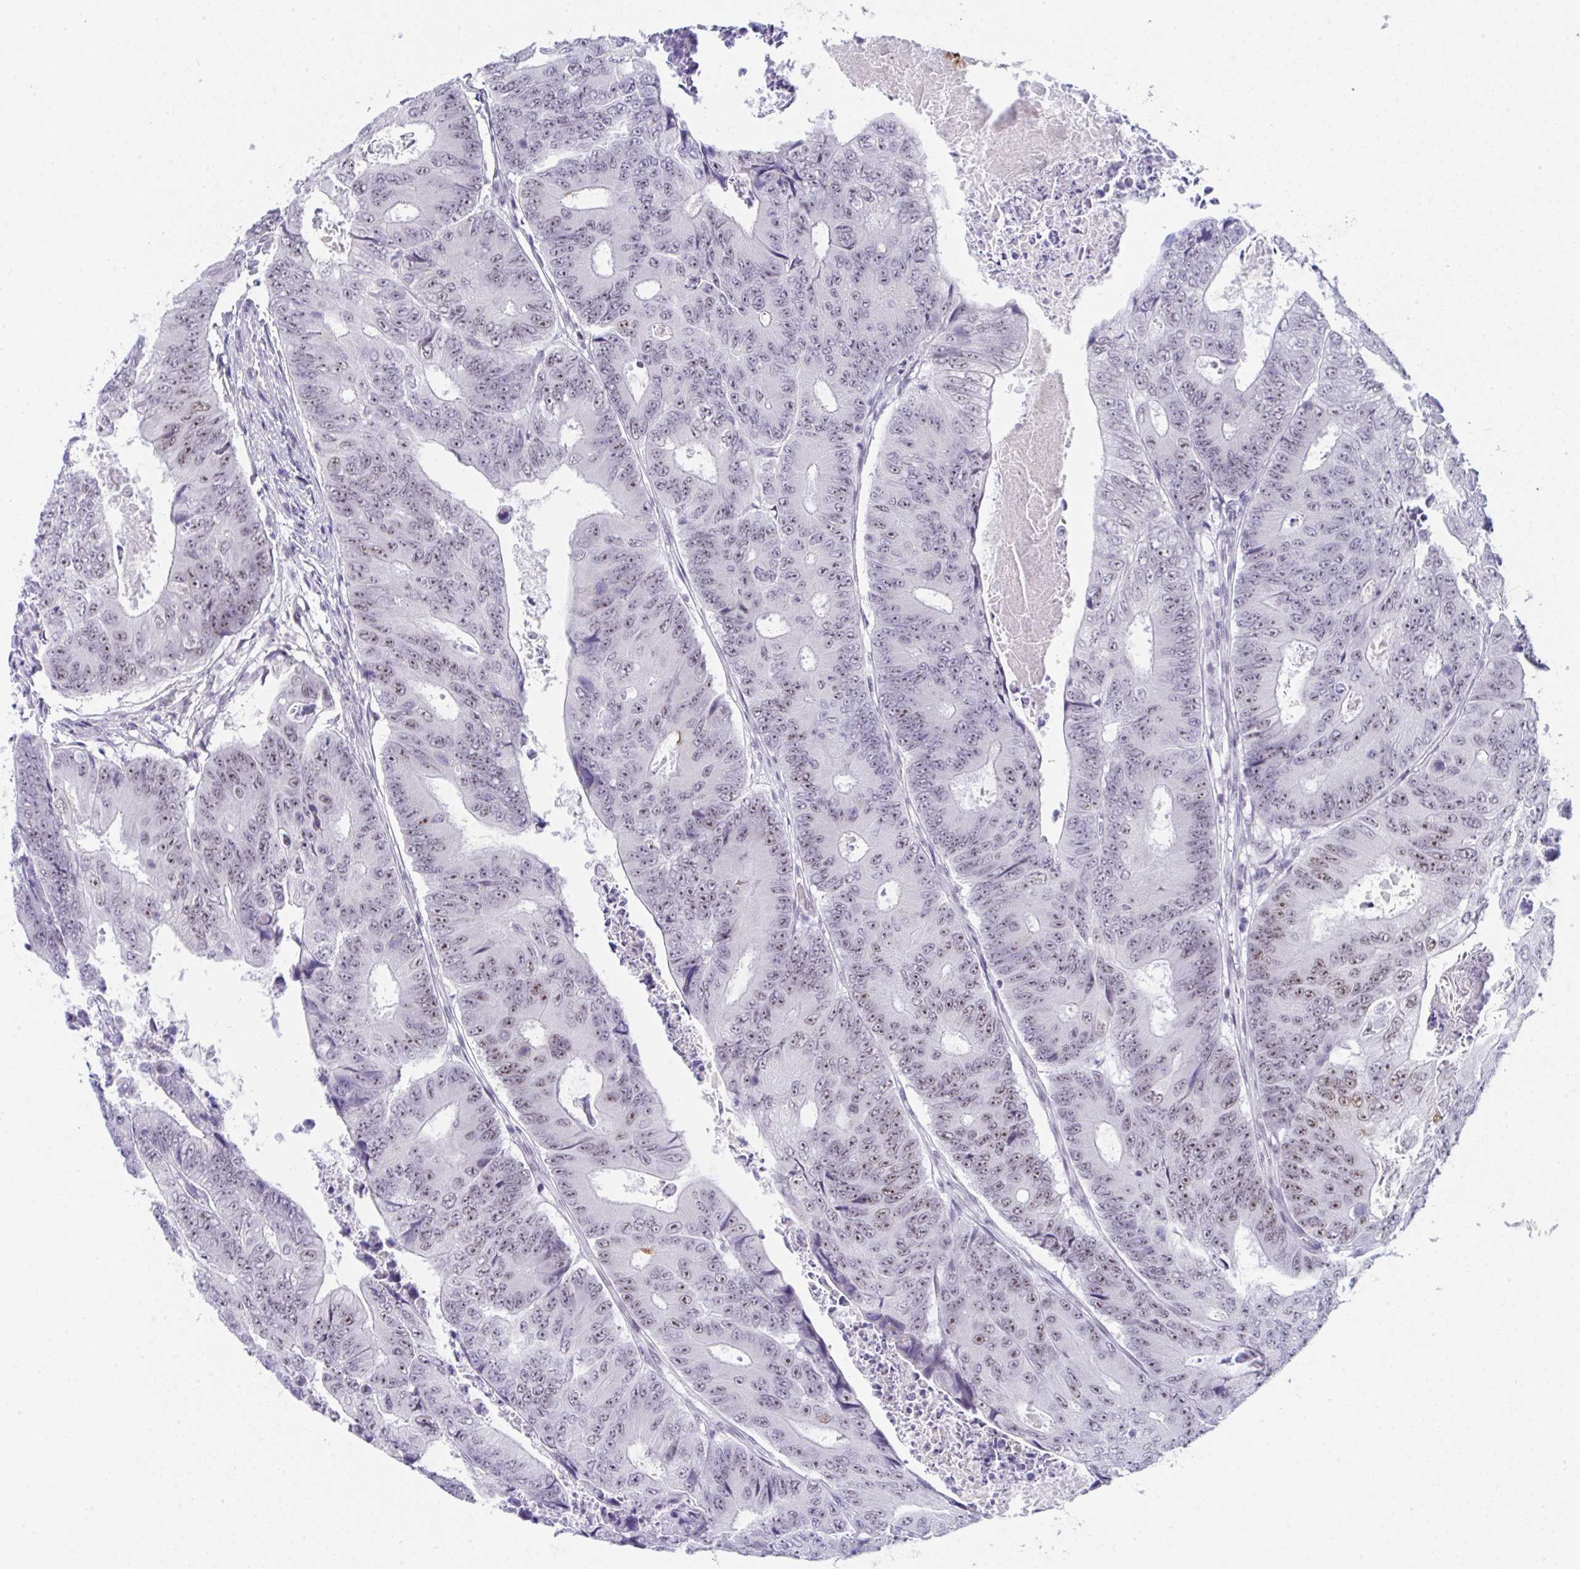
{"staining": {"intensity": "weak", "quantity": "25%-75%", "location": "nuclear"}, "tissue": "colorectal cancer", "cell_type": "Tumor cells", "image_type": "cancer", "snomed": [{"axis": "morphology", "description": "Adenocarcinoma, NOS"}, {"axis": "topography", "description": "Colon"}], "caption": "This histopathology image shows IHC staining of human colorectal cancer (adenocarcinoma), with low weak nuclear expression in about 25%-75% of tumor cells.", "gene": "CDK13", "patient": {"sex": "female", "age": 48}}